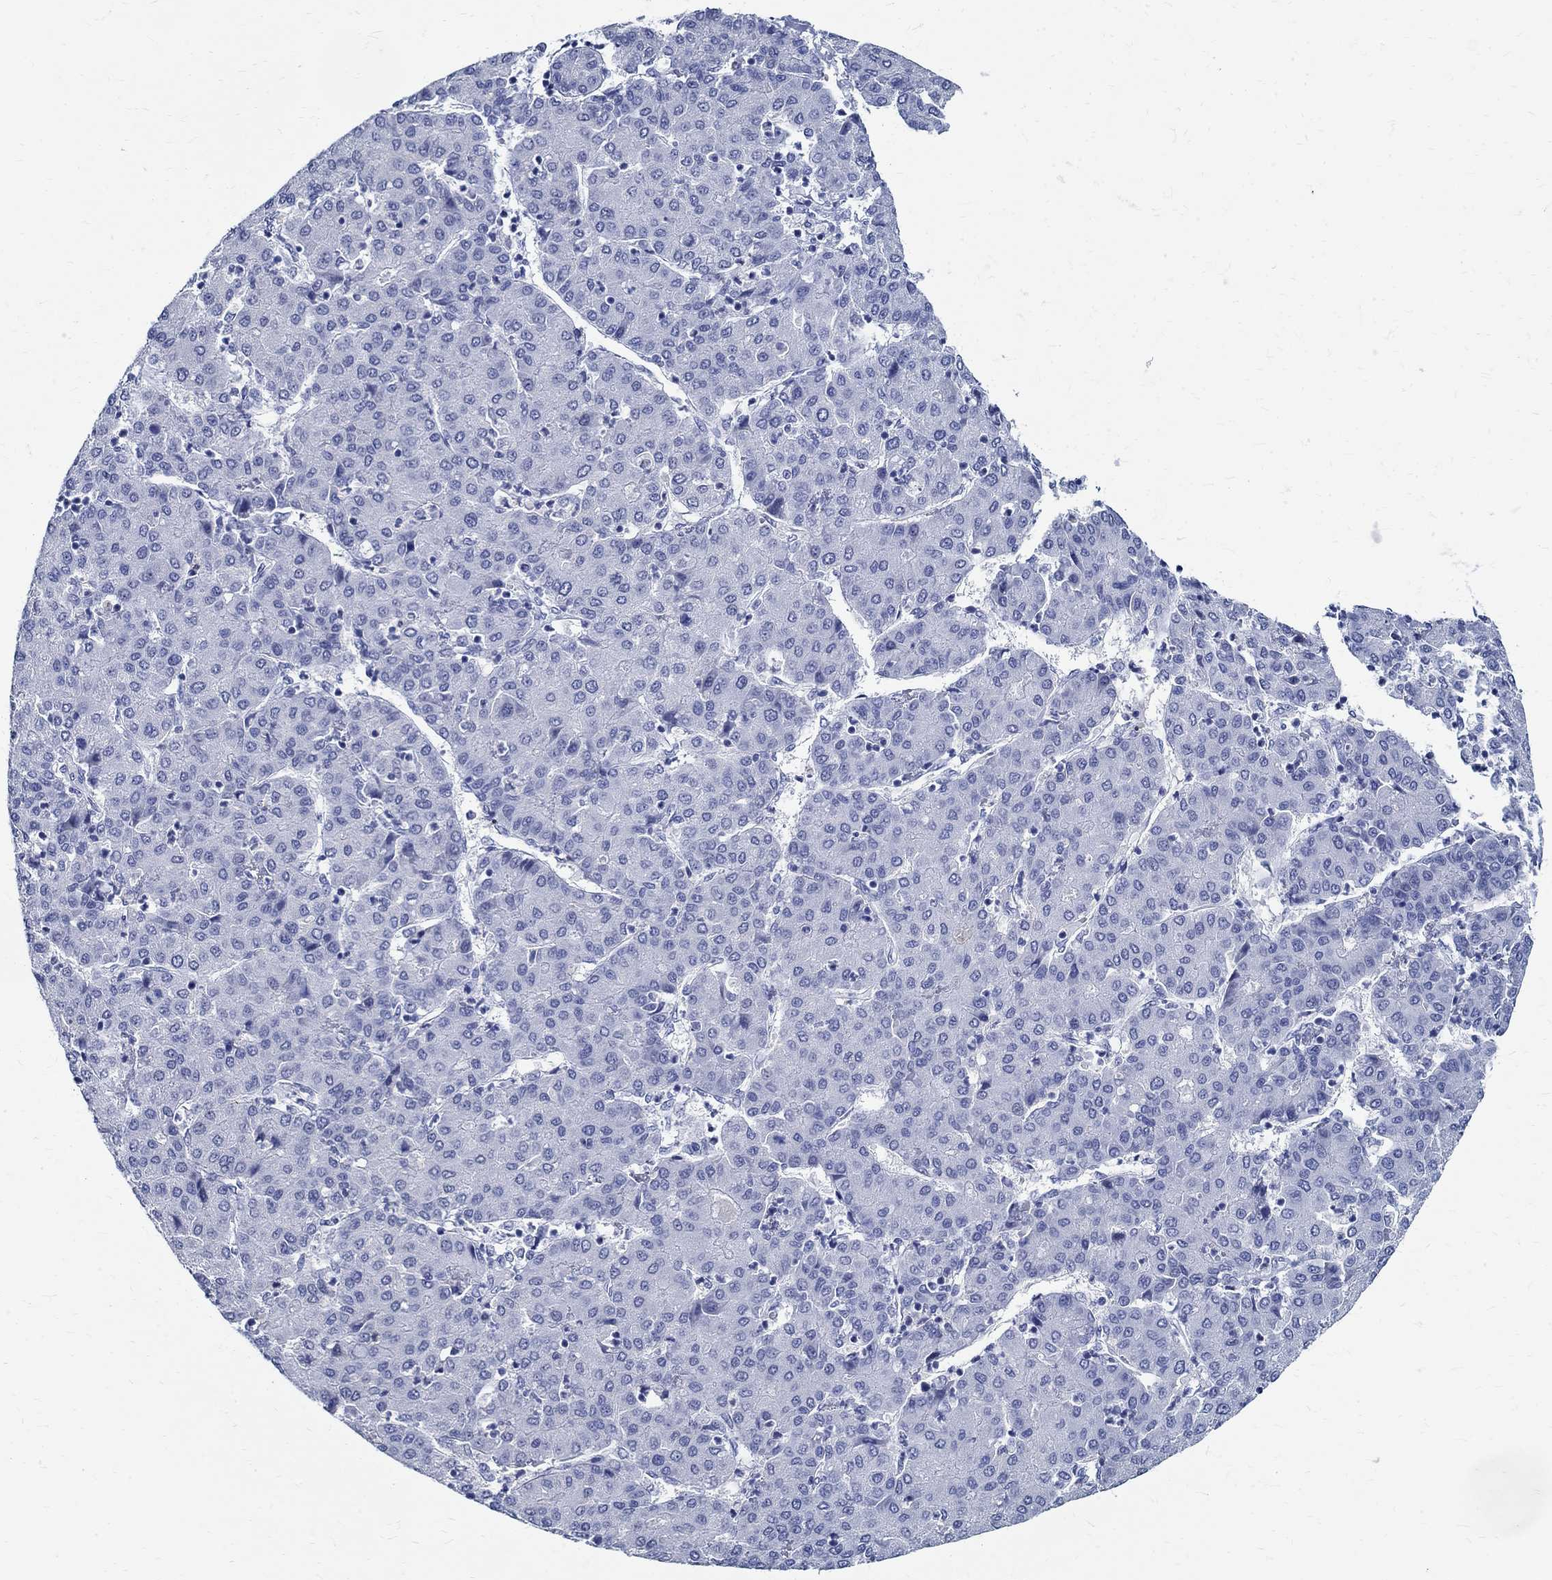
{"staining": {"intensity": "negative", "quantity": "none", "location": "none"}, "tissue": "liver cancer", "cell_type": "Tumor cells", "image_type": "cancer", "snomed": [{"axis": "morphology", "description": "Carcinoma, Hepatocellular, NOS"}, {"axis": "topography", "description": "Liver"}], "caption": "IHC image of liver cancer (hepatocellular carcinoma) stained for a protein (brown), which demonstrates no expression in tumor cells.", "gene": "BSPRY", "patient": {"sex": "male", "age": 65}}